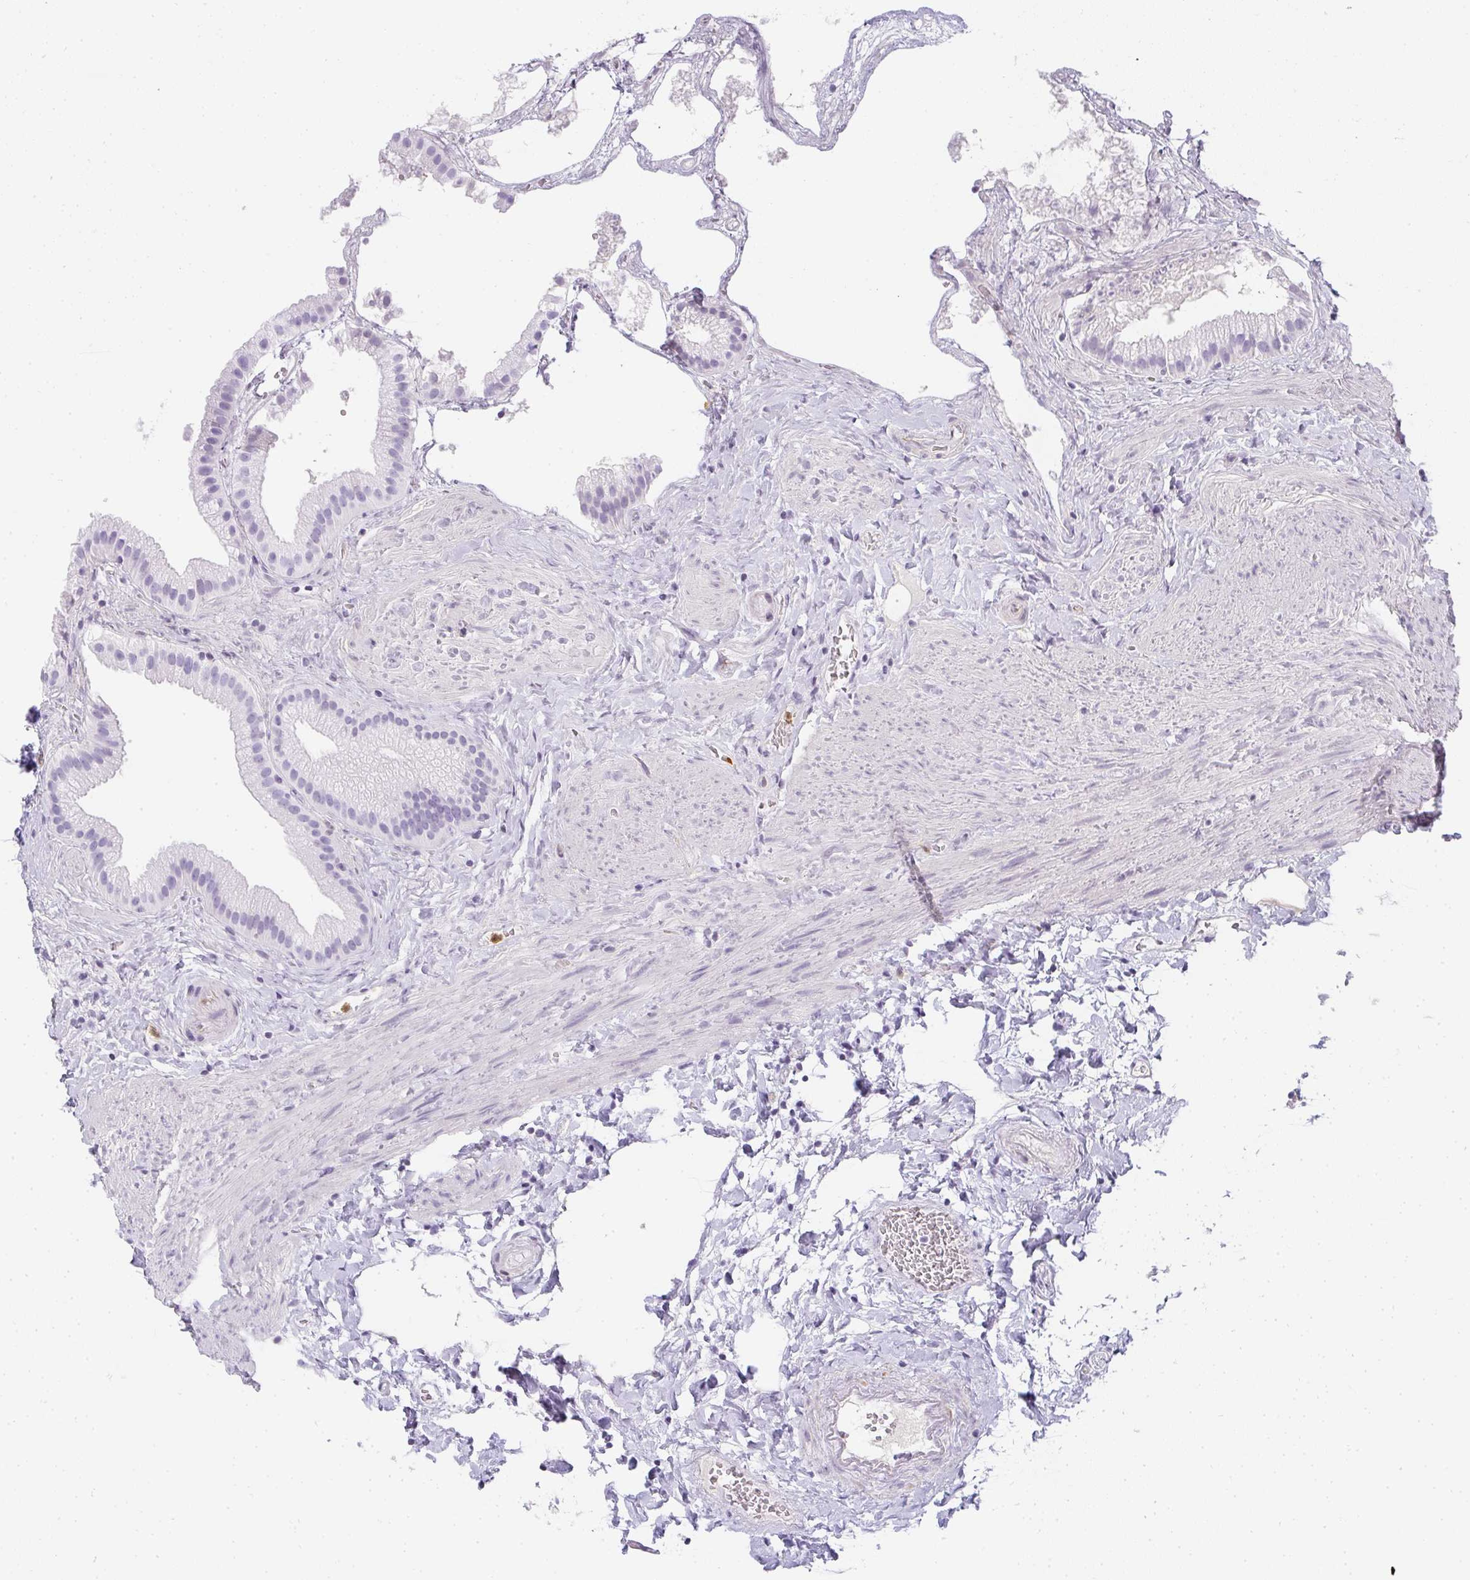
{"staining": {"intensity": "negative", "quantity": "none", "location": "none"}, "tissue": "gallbladder", "cell_type": "Glandular cells", "image_type": "normal", "snomed": [{"axis": "morphology", "description": "Normal tissue, NOS"}, {"axis": "topography", "description": "Gallbladder"}], "caption": "This is an IHC histopathology image of benign human gallbladder. There is no expression in glandular cells.", "gene": "HK3", "patient": {"sex": "female", "age": 63}}